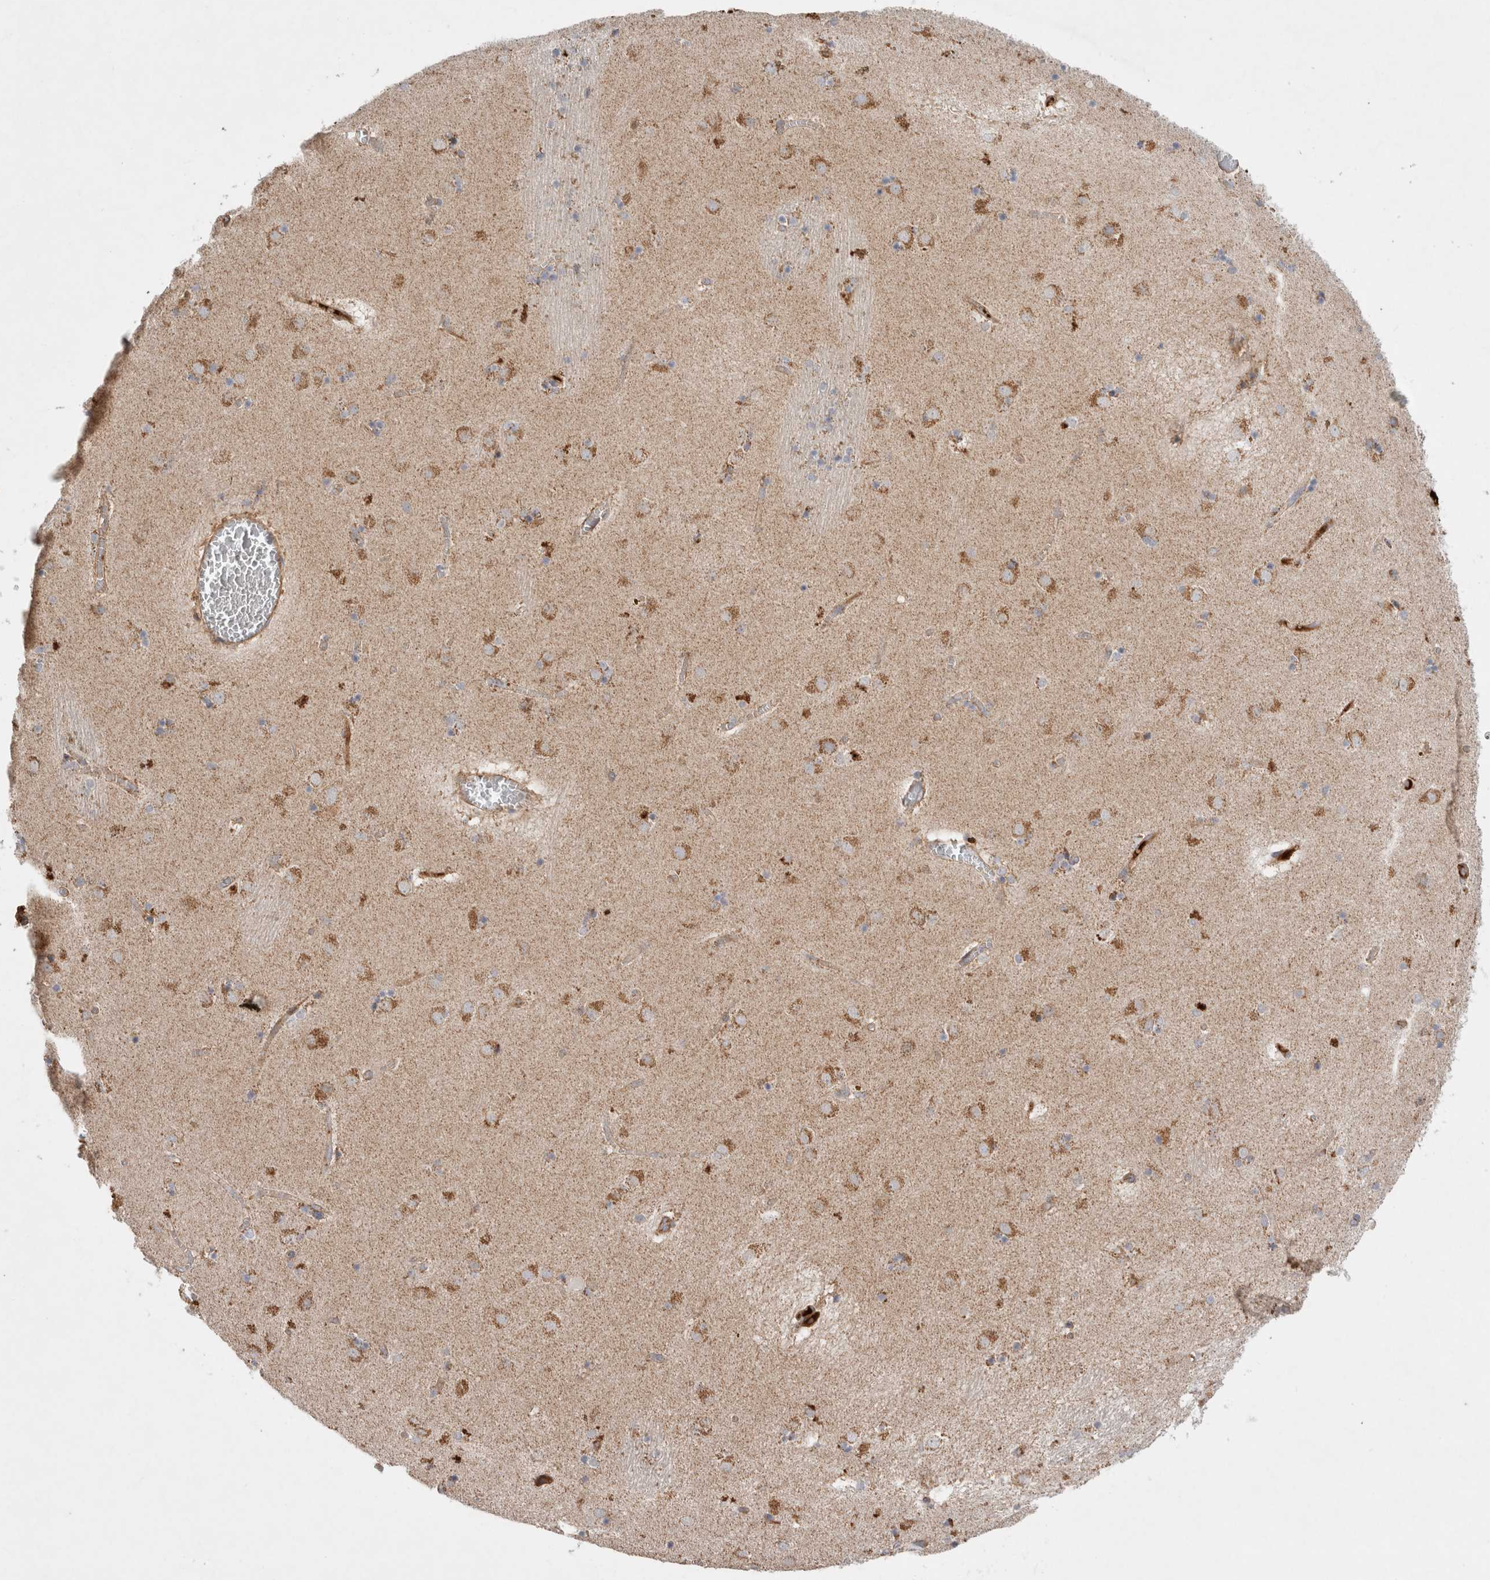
{"staining": {"intensity": "moderate", "quantity": "25%-75%", "location": "cytoplasmic/membranous"}, "tissue": "caudate", "cell_type": "Glial cells", "image_type": "normal", "snomed": [{"axis": "morphology", "description": "Normal tissue, NOS"}, {"axis": "topography", "description": "Lateral ventricle wall"}], "caption": "Immunohistochemistry (IHC) image of unremarkable caudate stained for a protein (brown), which shows medium levels of moderate cytoplasmic/membranous staining in about 25%-75% of glial cells.", "gene": "MRPS28", "patient": {"sex": "male", "age": 70}}